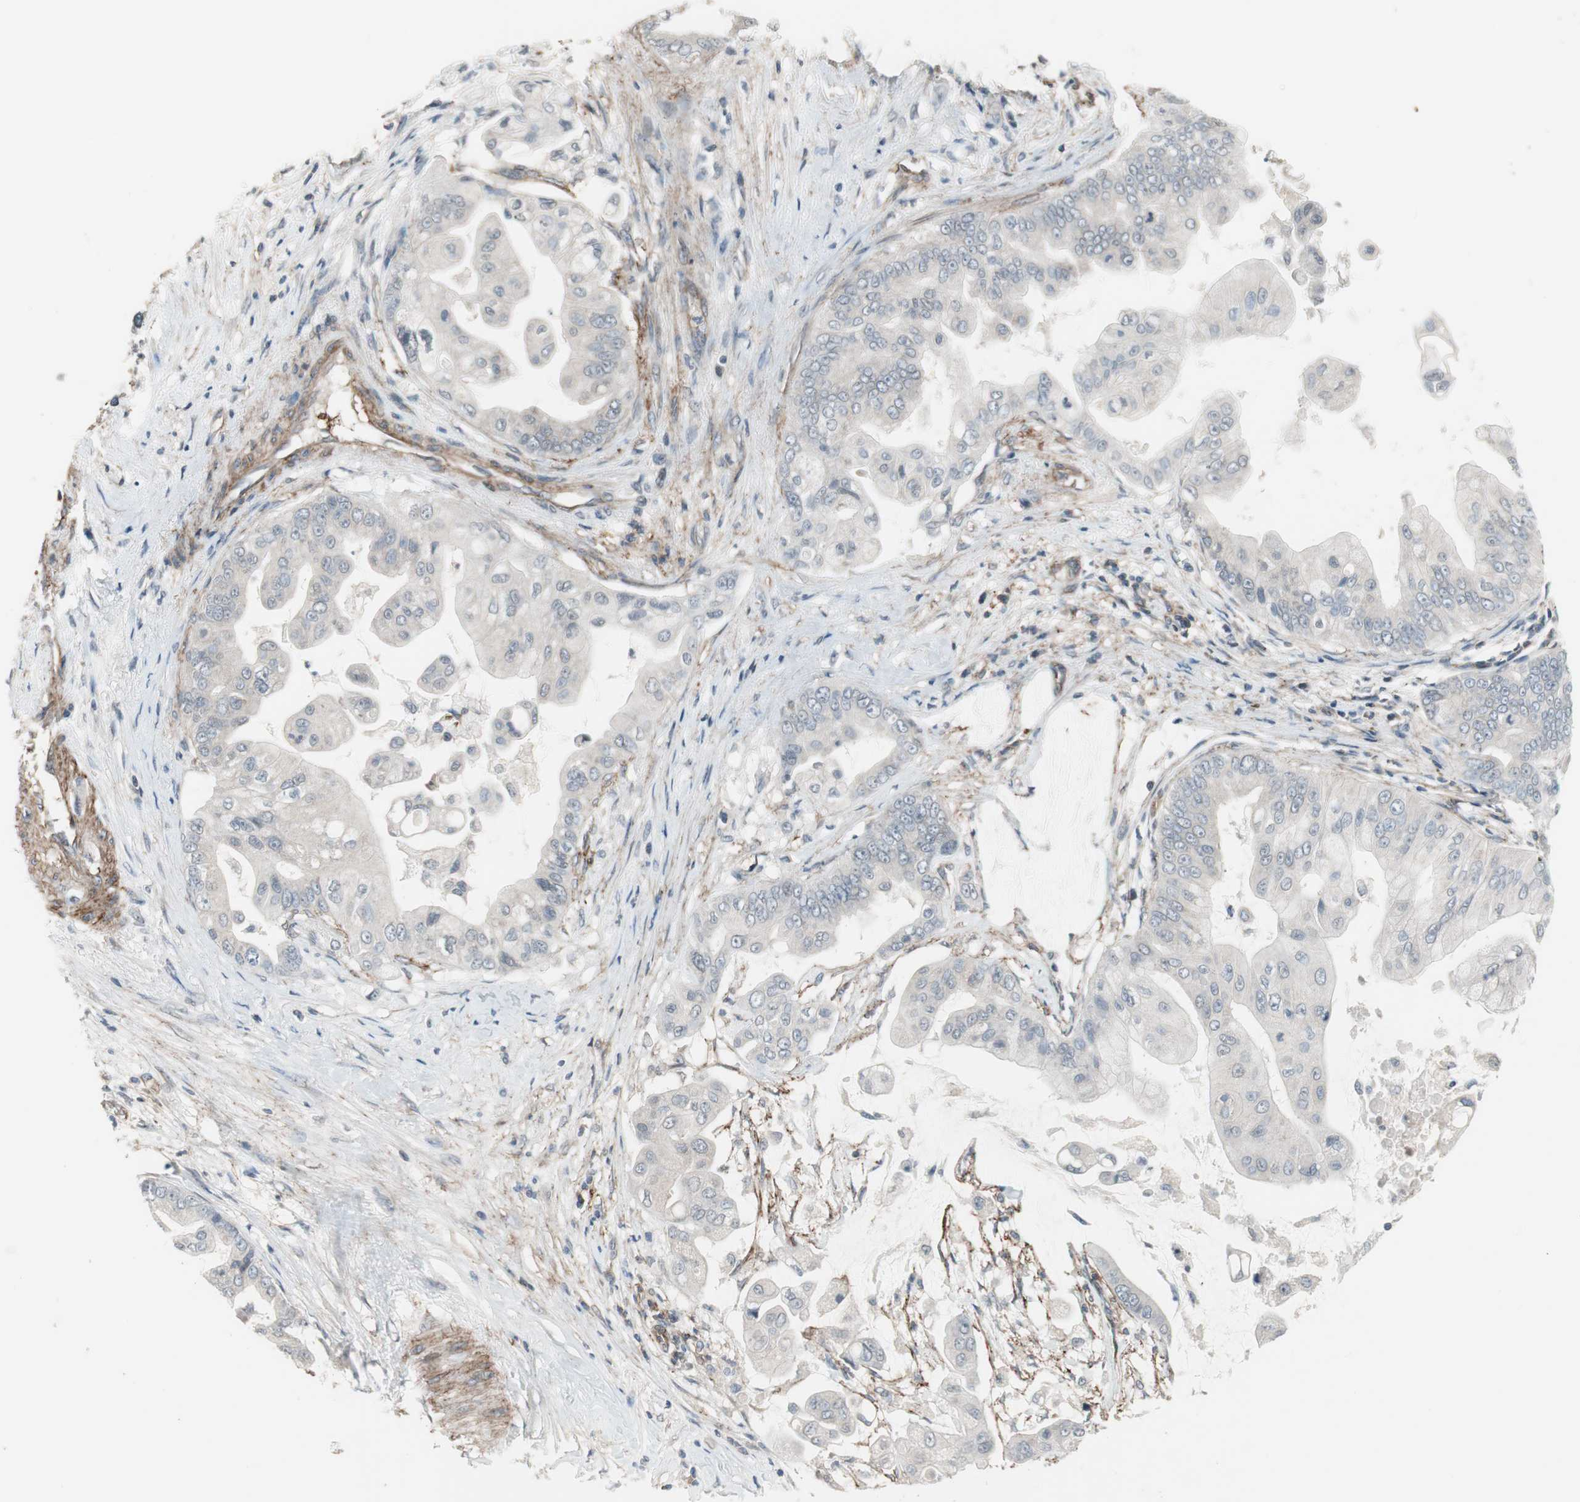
{"staining": {"intensity": "weak", "quantity": "<25%", "location": "cytoplasmic/membranous"}, "tissue": "pancreatic cancer", "cell_type": "Tumor cells", "image_type": "cancer", "snomed": [{"axis": "morphology", "description": "Adenocarcinoma, NOS"}, {"axis": "topography", "description": "Pancreas"}], "caption": "Tumor cells are negative for protein expression in human adenocarcinoma (pancreatic).", "gene": "GRHL1", "patient": {"sex": "female", "age": 75}}